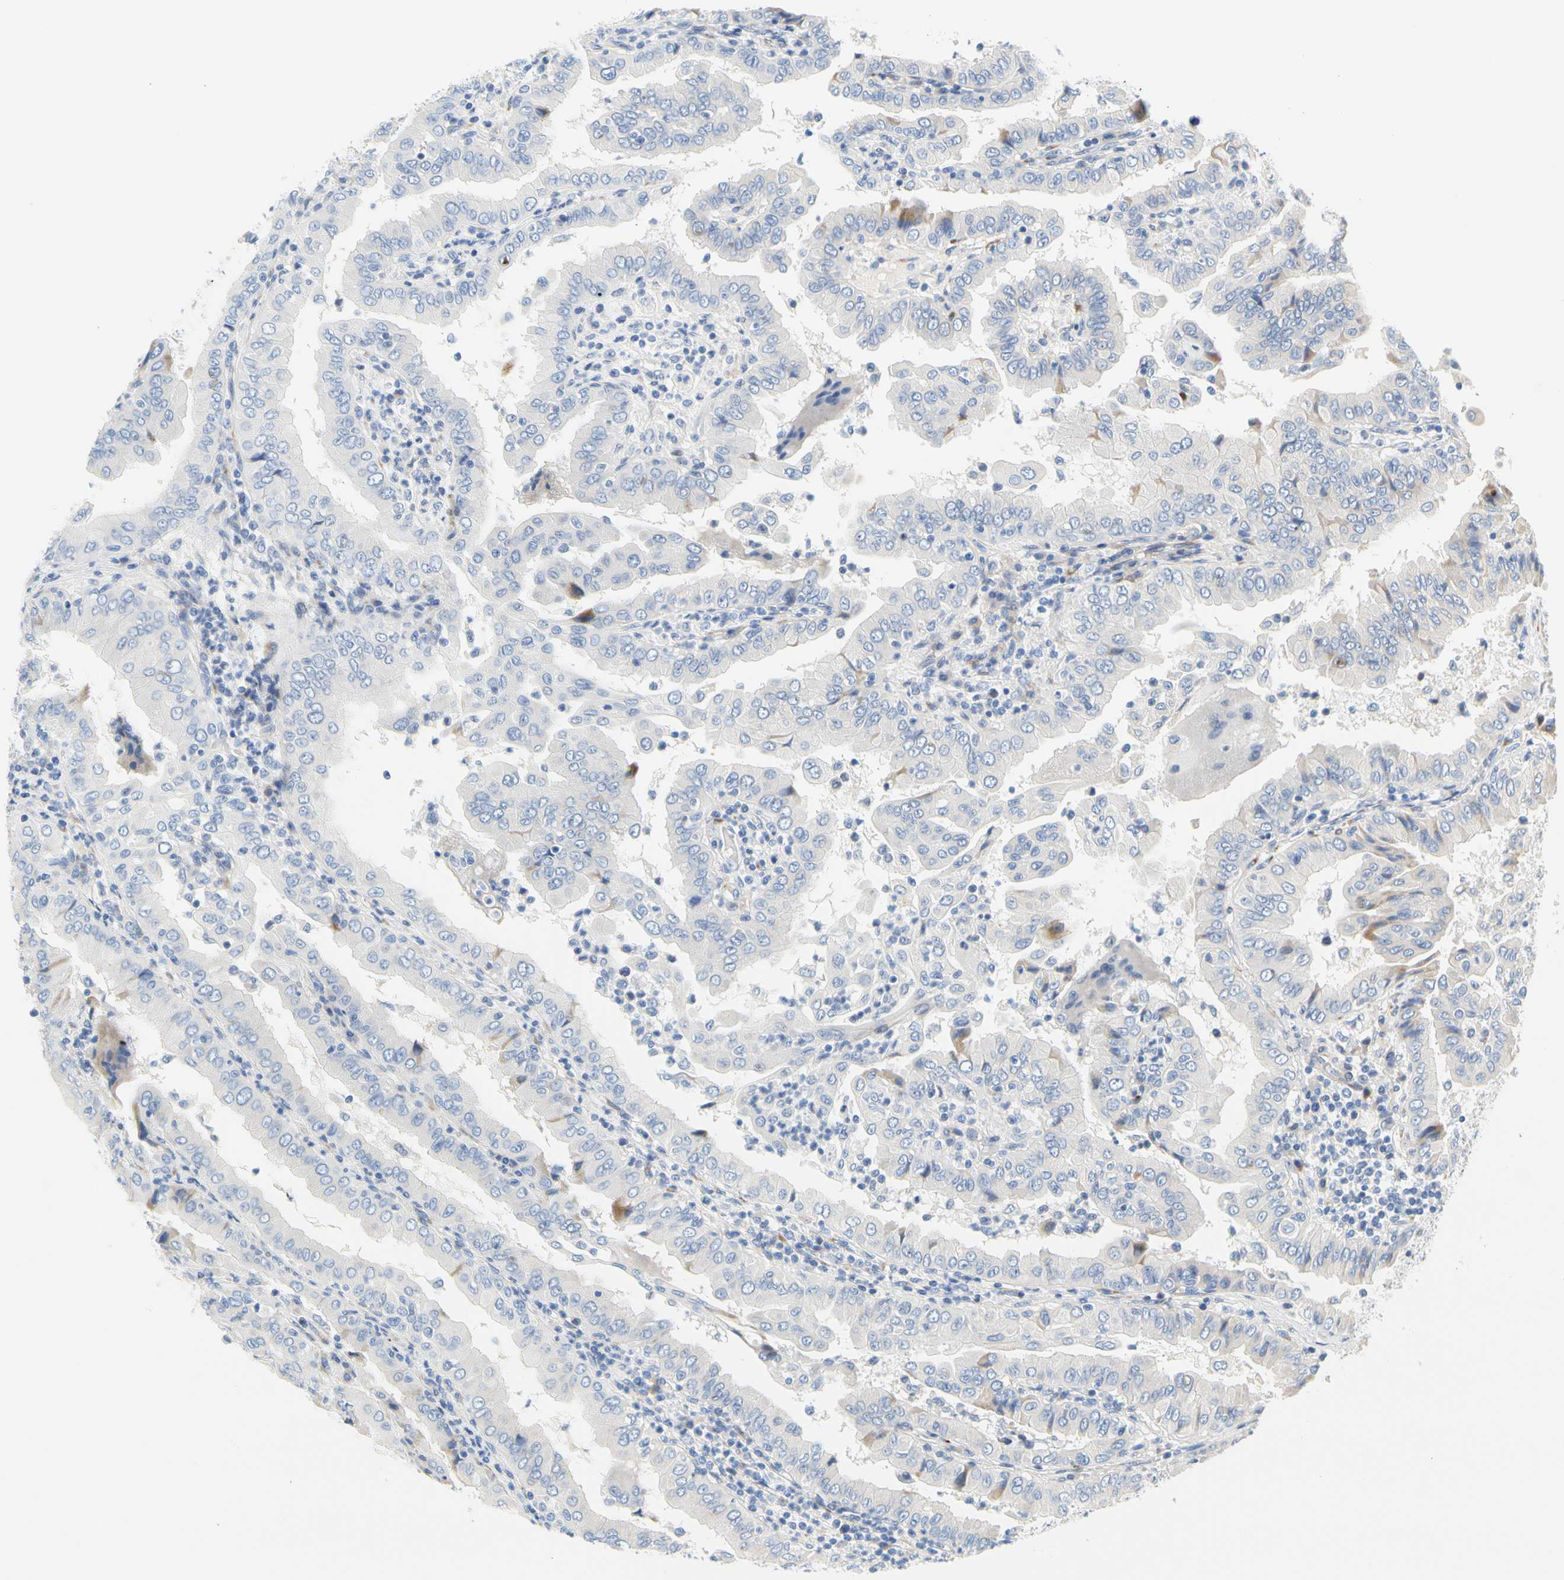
{"staining": {"intensity": "negative", "quantity": "none", "location": "none"}, "tissue": "thyroid cancer", "cell_type": "Tumor cells", "image_type": "cancer", "snomed": [{"axis": "morphology", "description": "Papillary adenocarcinoma, NOS"}, {"axis": "topography", "description": "Thyroid gland"}], "caption": "Immunohistochemistry (IHC) histopathology image of neoplastic tissue: thyroid cancer (papillary adenocarcinoma) stained with DAB (3,3'-diaminobenzidine) exhibits no significant protein staining in tumor cells. Nuclei are stained in blue.", "gene": "ZNF236", "patient": {"sex": "male", "age": 33}}